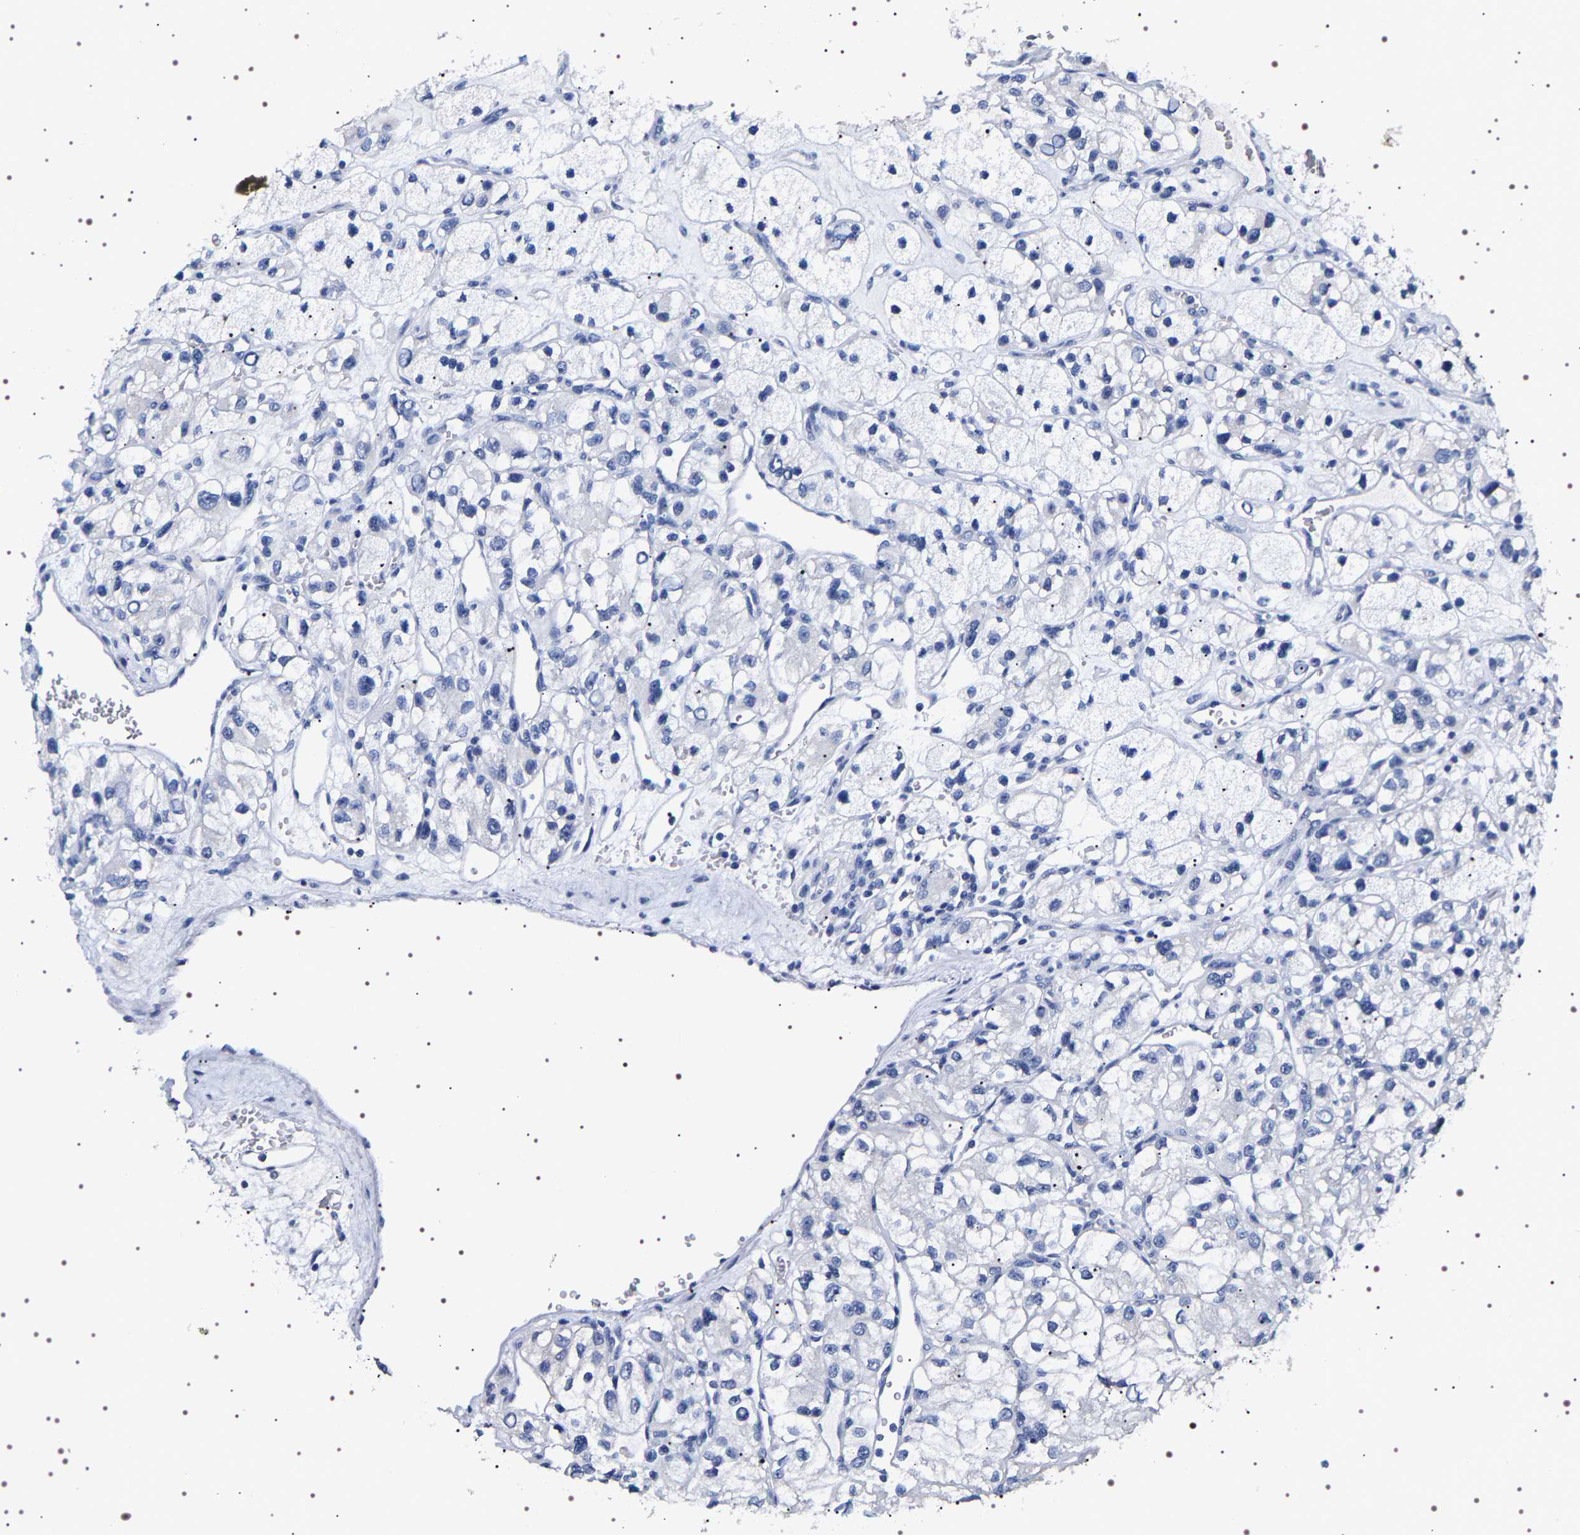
{"staining": {"intensity": "negative", "quantity": "none", "location": "none"}, "tissue": "renal cancer", "cell_type": "Tumor cells", "image_type": "cancer", "snomed": [{"axis": "morphology", "description": "Adenocarcinoma, NOS"}, {"axis": "topography", "description": "Kidney"}], "caption": "Human renal cancer stained for a protein using immunohistochemistry (IHC) displays no staining in tumor cells.", "gene": "UBQLN3", "patient": {"sex": "female", "age": 57}}